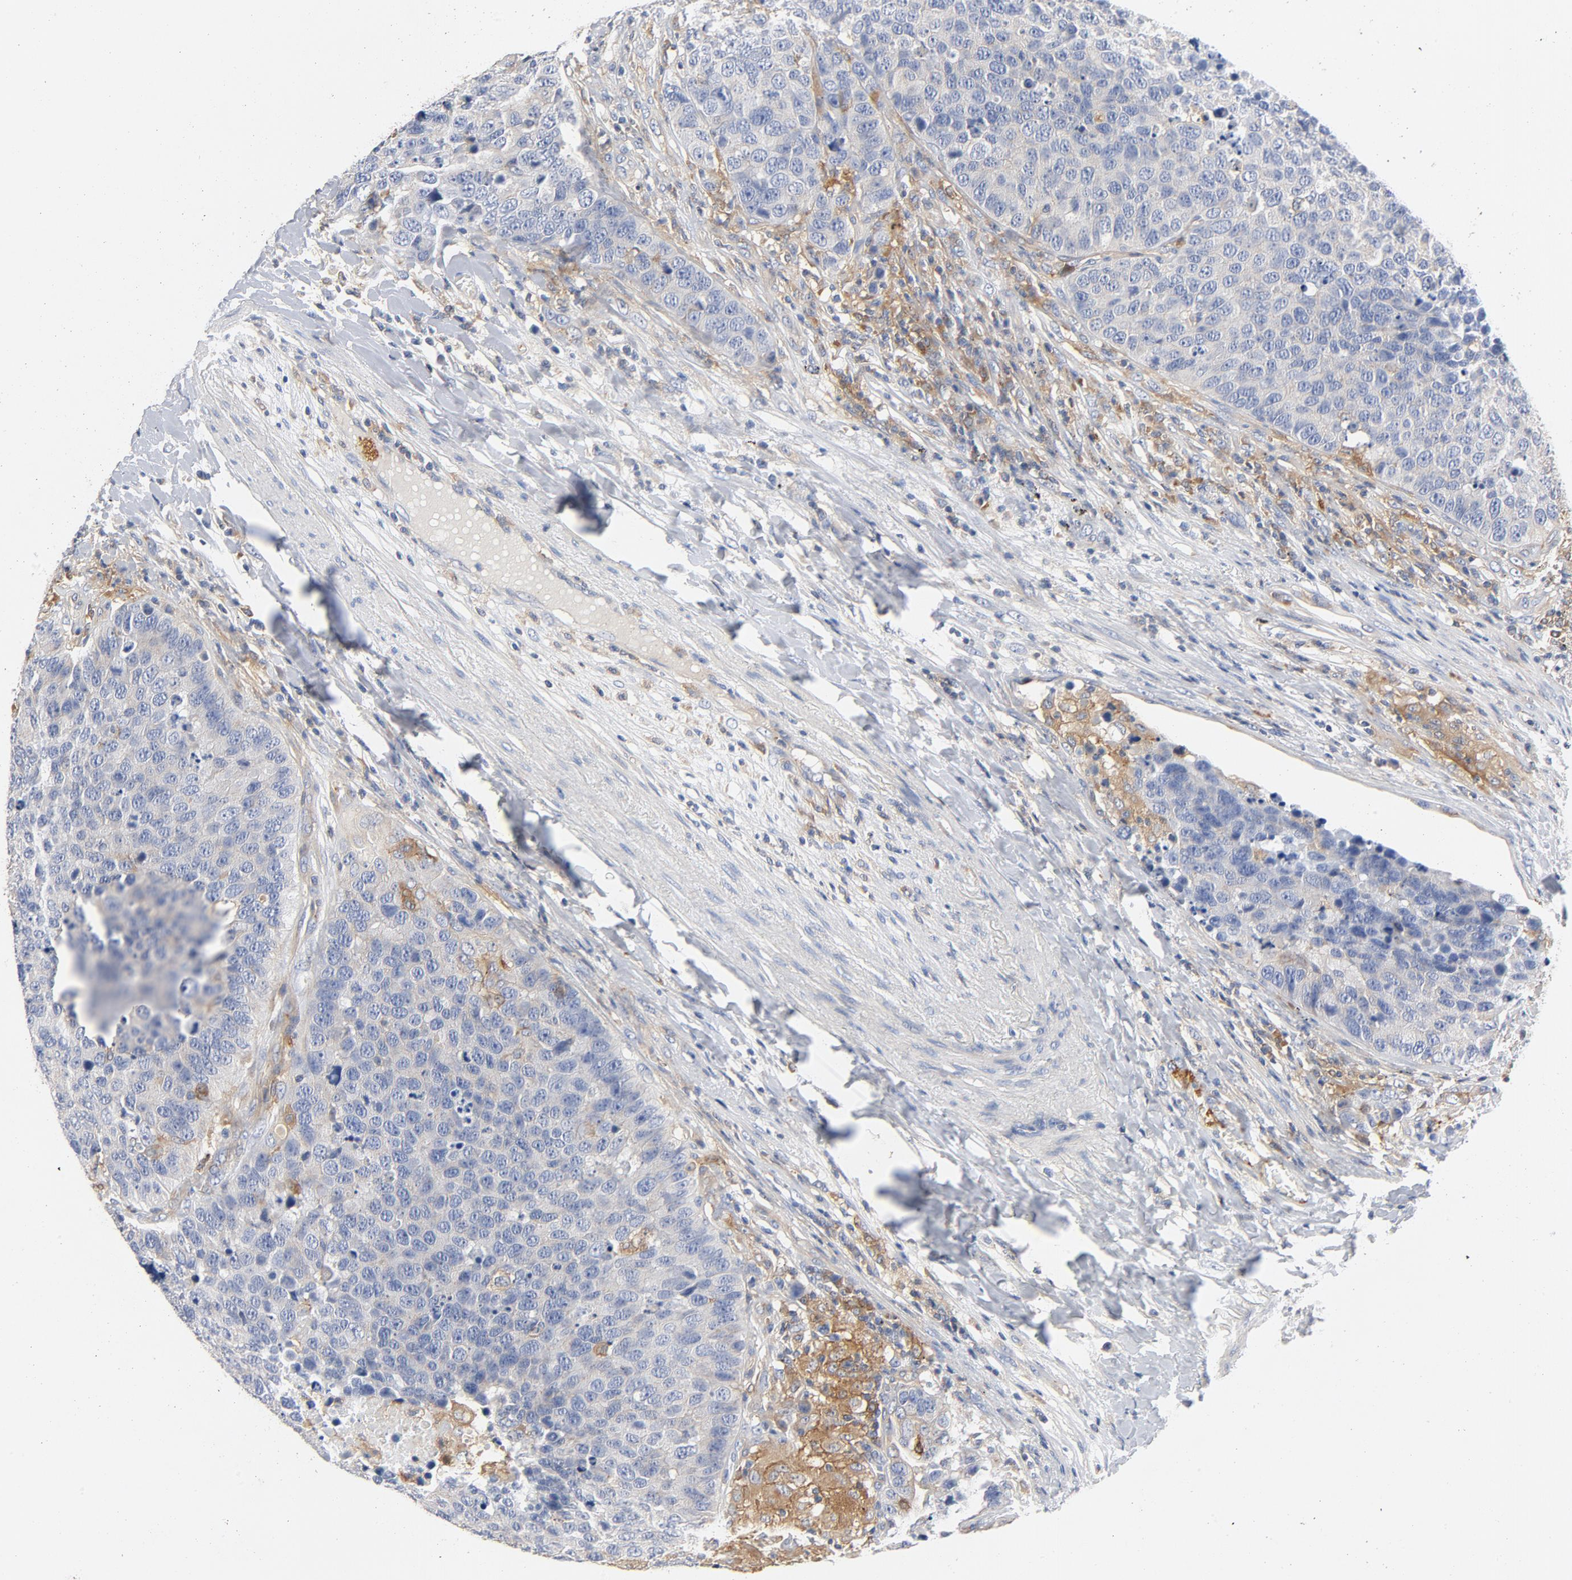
{"staining": {"intensity": "weak", "quantity": "<25%", "location": "cytoplasmic/membranous"}, "tissue": "carcinoid", "cell_type": "Tumor cells", "image_type": "cancer", "snomed": [{"axis": "morphology", "description": "Carcinoid, malignant, NOS"}, {"axis": "topography", "description": "Lung"}], "caption": "A high-resolution photomicrograph shows immunohistochemistry staining of carcinoid, which demonstrates no significant expression in tumor cells.", "gene": "SRC", "patient": {"sex": "male", "age": 60}}